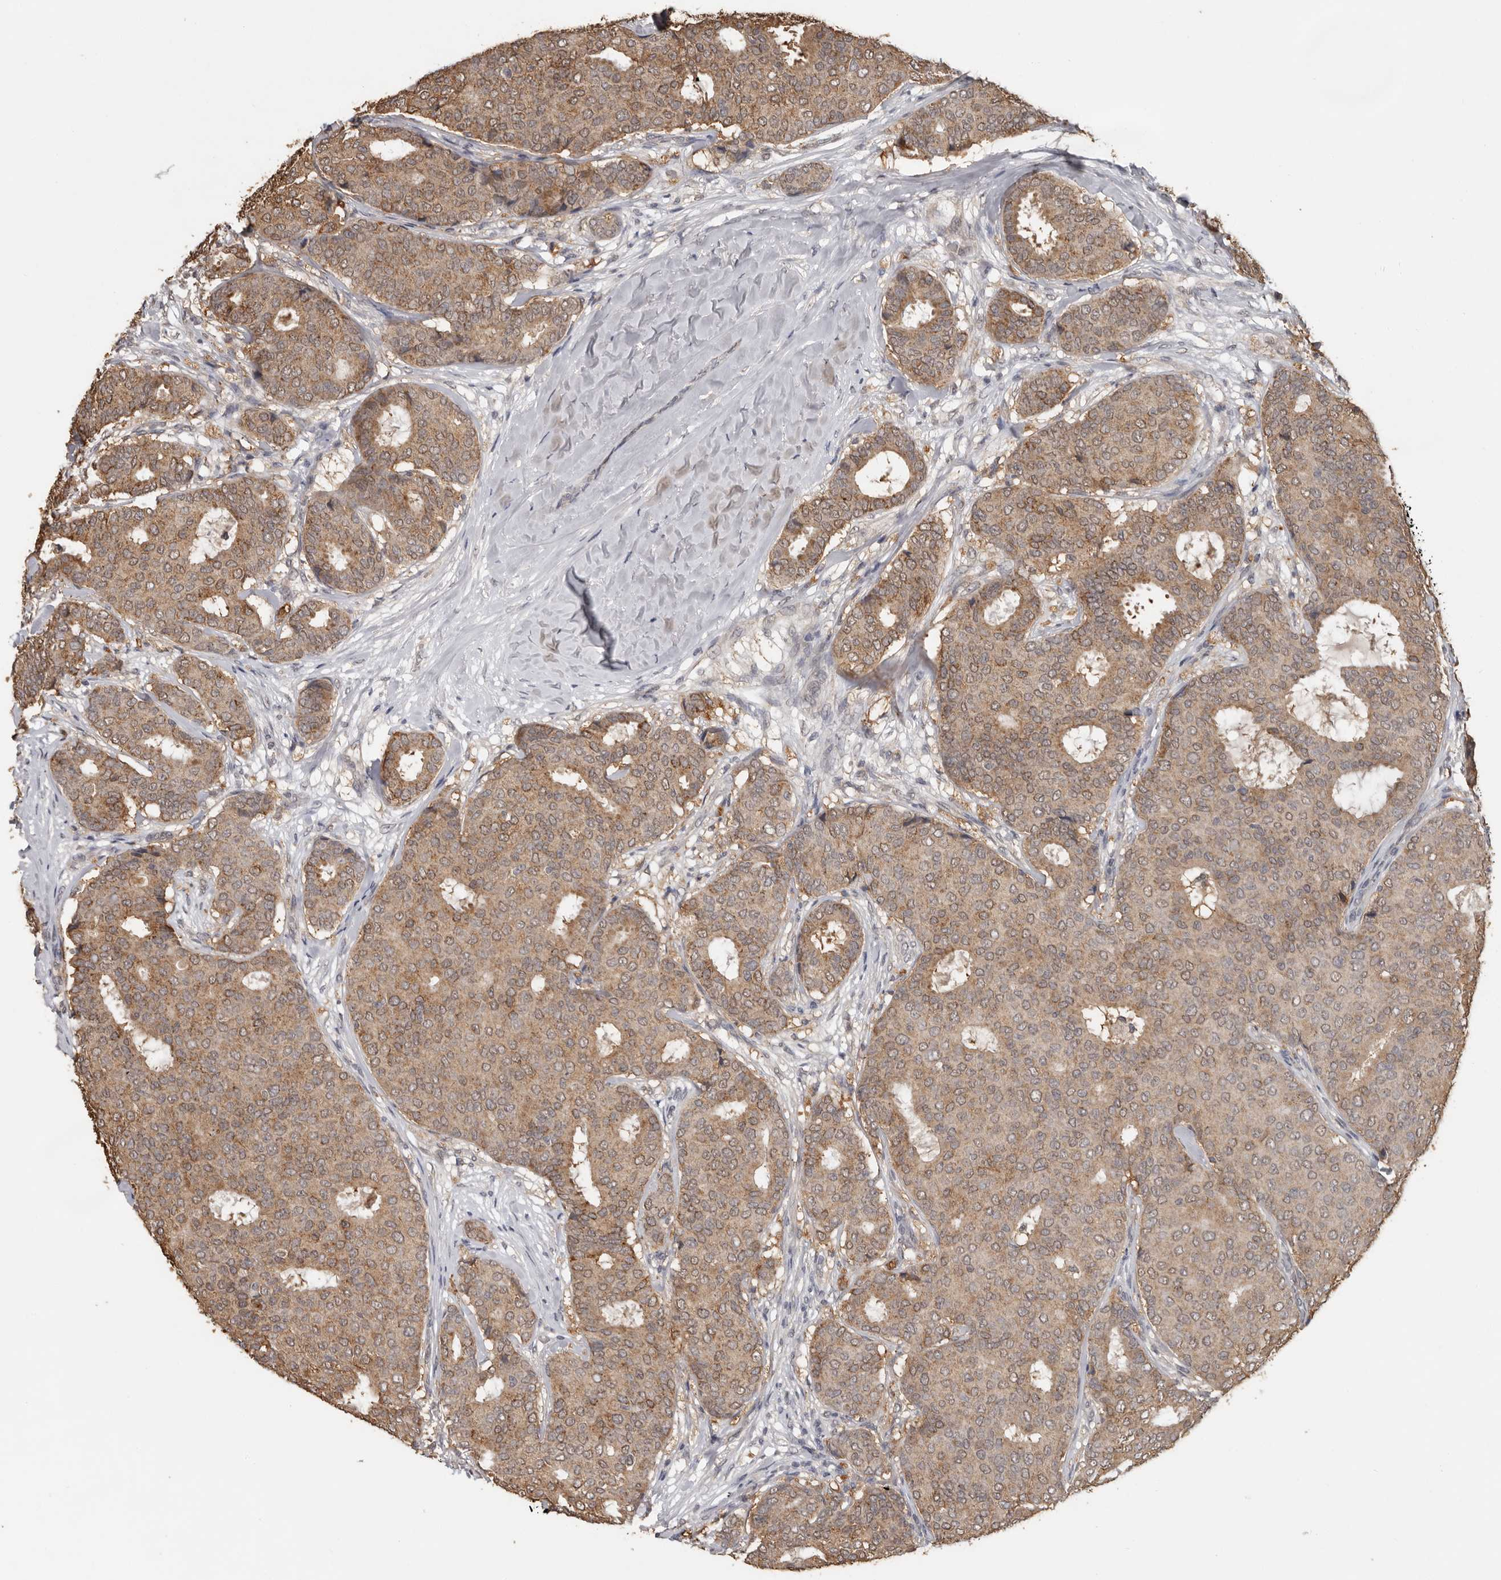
{"staining": {"intensity": "weak", "quantity": ">75%", "location": "cytoplasmic/membranous"}, "tissue": "breast cancer", "cell_type": "Tumor cells", "image_type": "cancer", "snomed": [{"axis": "morphology", "description": "Duct carcinoma"}, {"axis": "topography", "description": "Breast"}], "caption": "Breast invasive ductal carcinoma tissue shows weak cytoplasmic/membranous staining in approximately >75% of tumor cells The staining was performed using DAB (3,3'-diaminobenzidine) to visualize the protein expression in brown, while the nuclei were stained in blue with hematoxylin (Magnification: 20x).", "gene": "MTF1", "patient": {"sex": "female", "age": 75}}